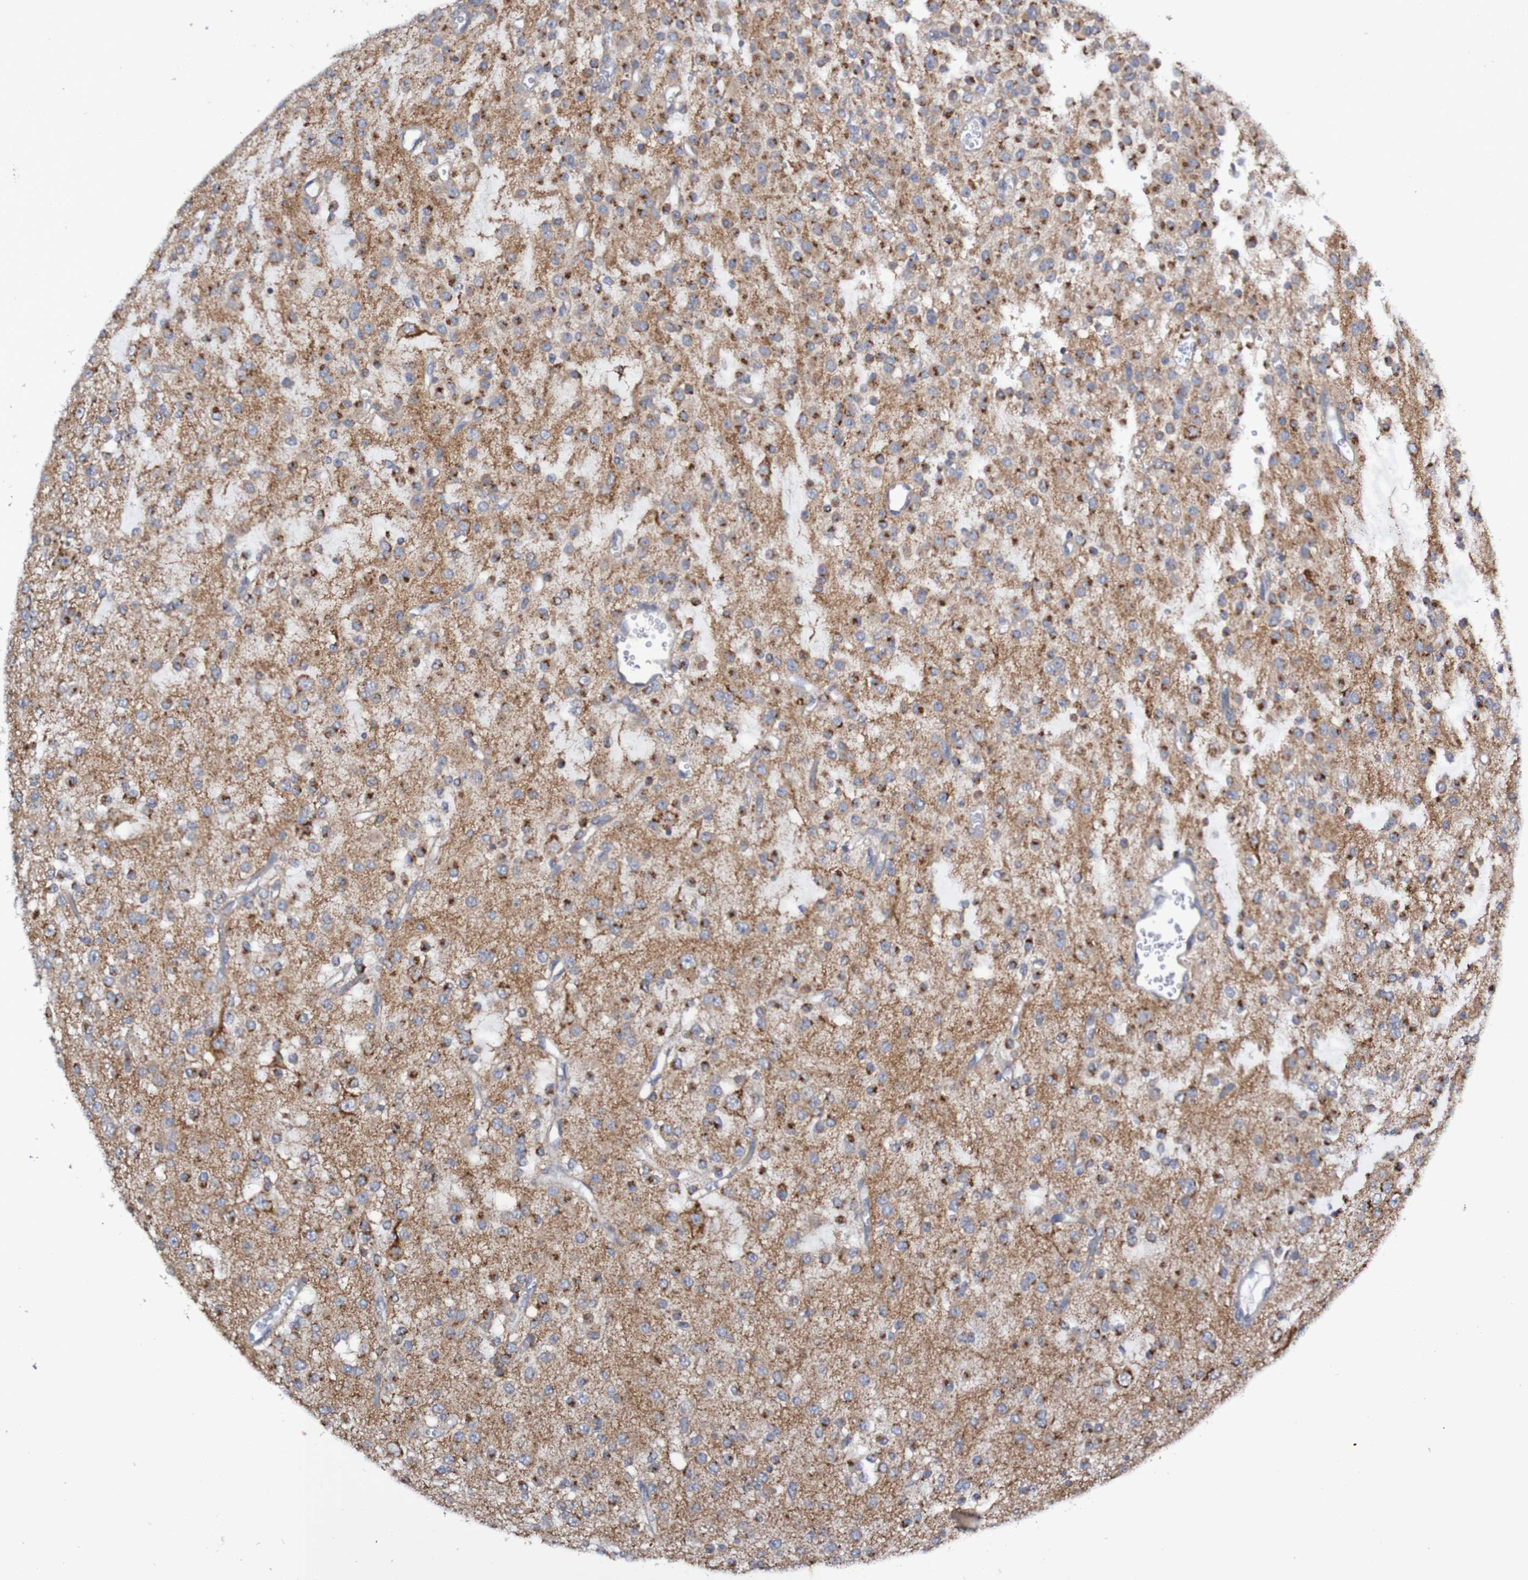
{"staining": {"intensity": "strong", "quantity": ">75%", "location": "cytoplasmic/membranous"}, "tissue": "glioma", "cell_type": "Tumor cells", "image_type": "cancer", "snomed": [{"axis": "morphology", "description": "Glioma, malignant, Low grade"}, {"axis": "topography", "description": "Brain"}], "caption": "High-power microscopy captured an immunohistochemistry (IHC) micrograph of glioma, revealing strong cytoplasmic/membranous expression in approximately >75% of tumor cells.", "gene": "LMBRD2", "patient": {"sex": "male", "age": 38}}